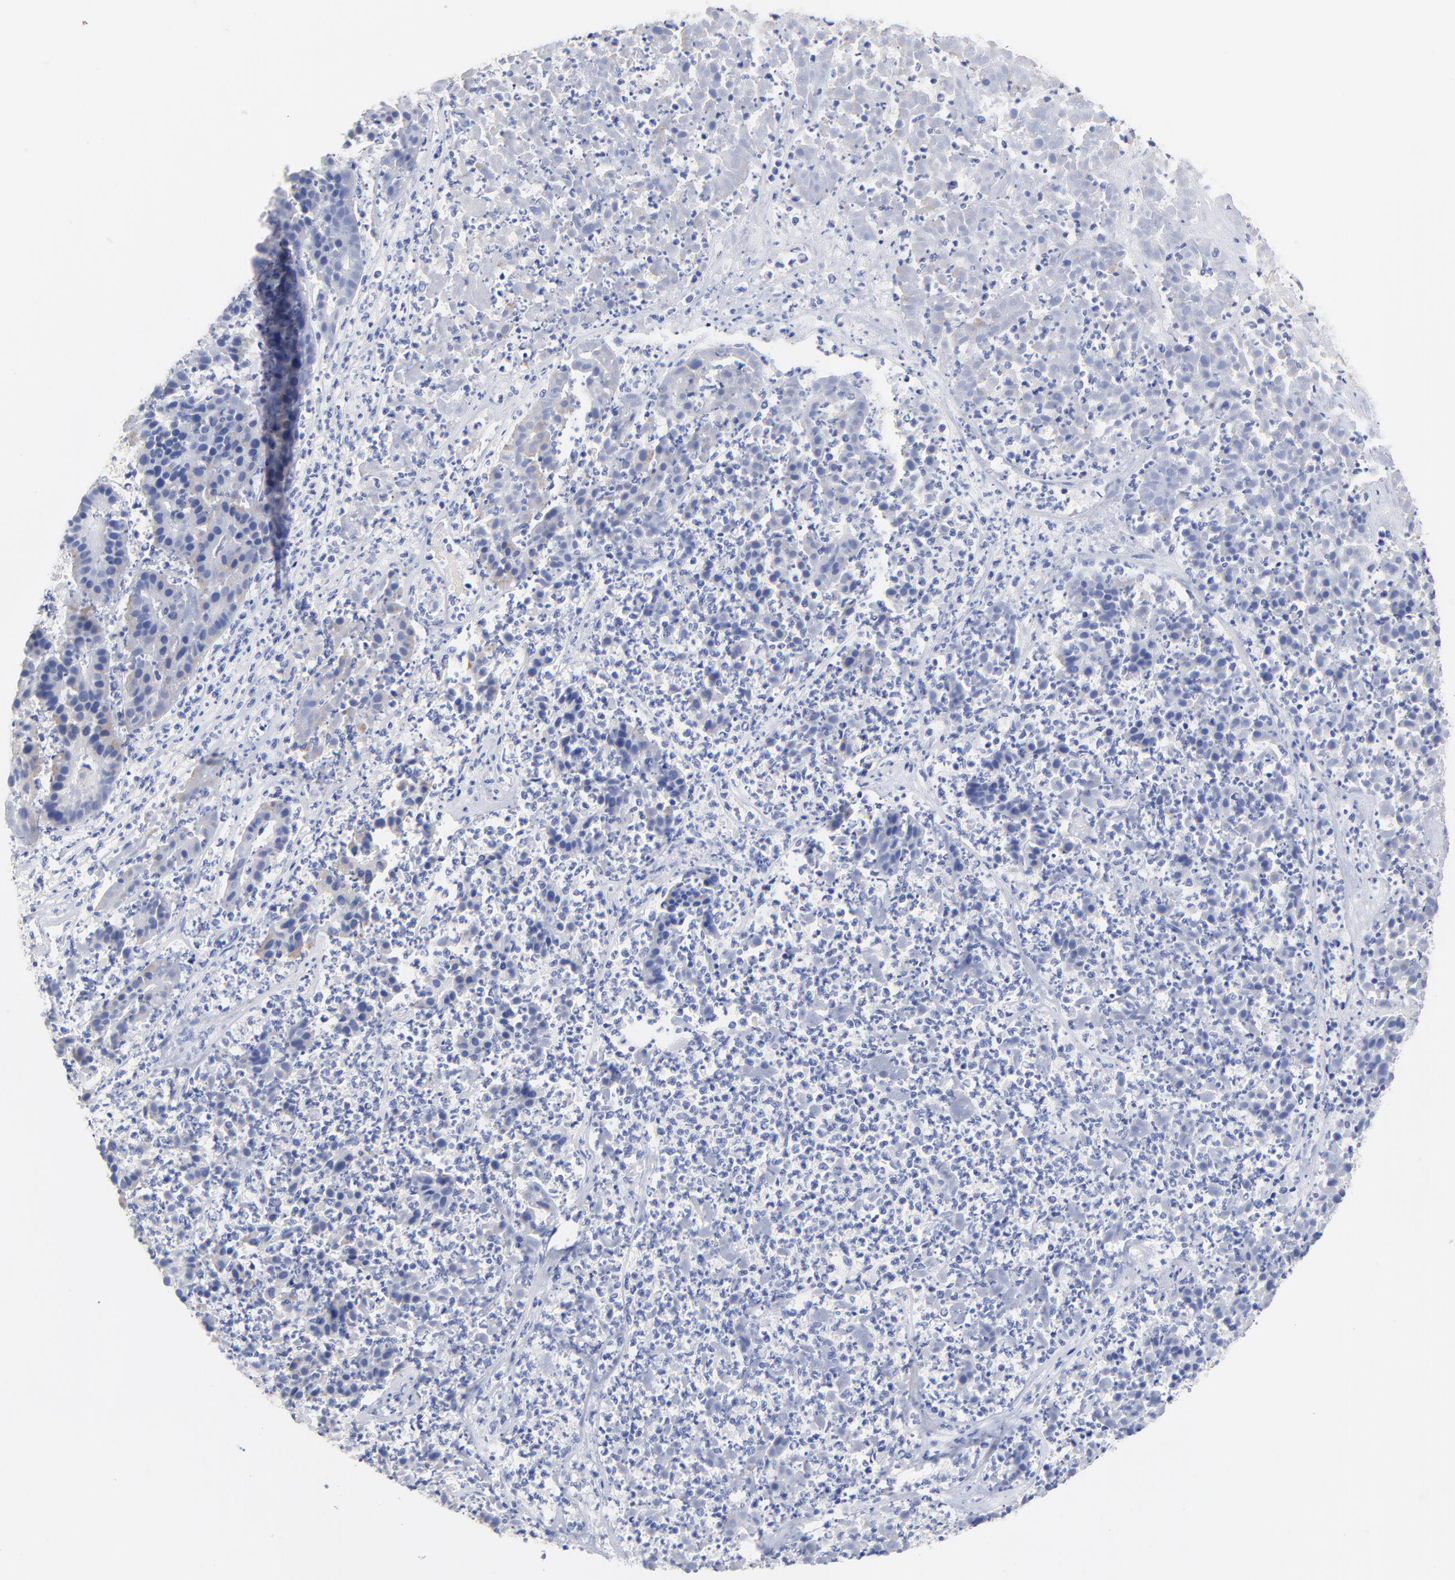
{"staining": {"intensity": "weak", "quantity": "<25%", "location": "cytoplasmic/membranous"}, "tissue": "pancreatic cancer", "cell_type": "Tumor cells", "image_type": "cancer", "snomed": [{"axis": "morphology", "description": "Adenocarcinoma, NOS"}, {"axis": "topography", "description": "Pancreas"}], "caption": "Immunohistochemistry of human pancreatic cancer exhibits no positivity in tumor cells. Nuclei are stained in blue.", "gene": "TWNK", "patient": {"sex": "male", "age": 50}}